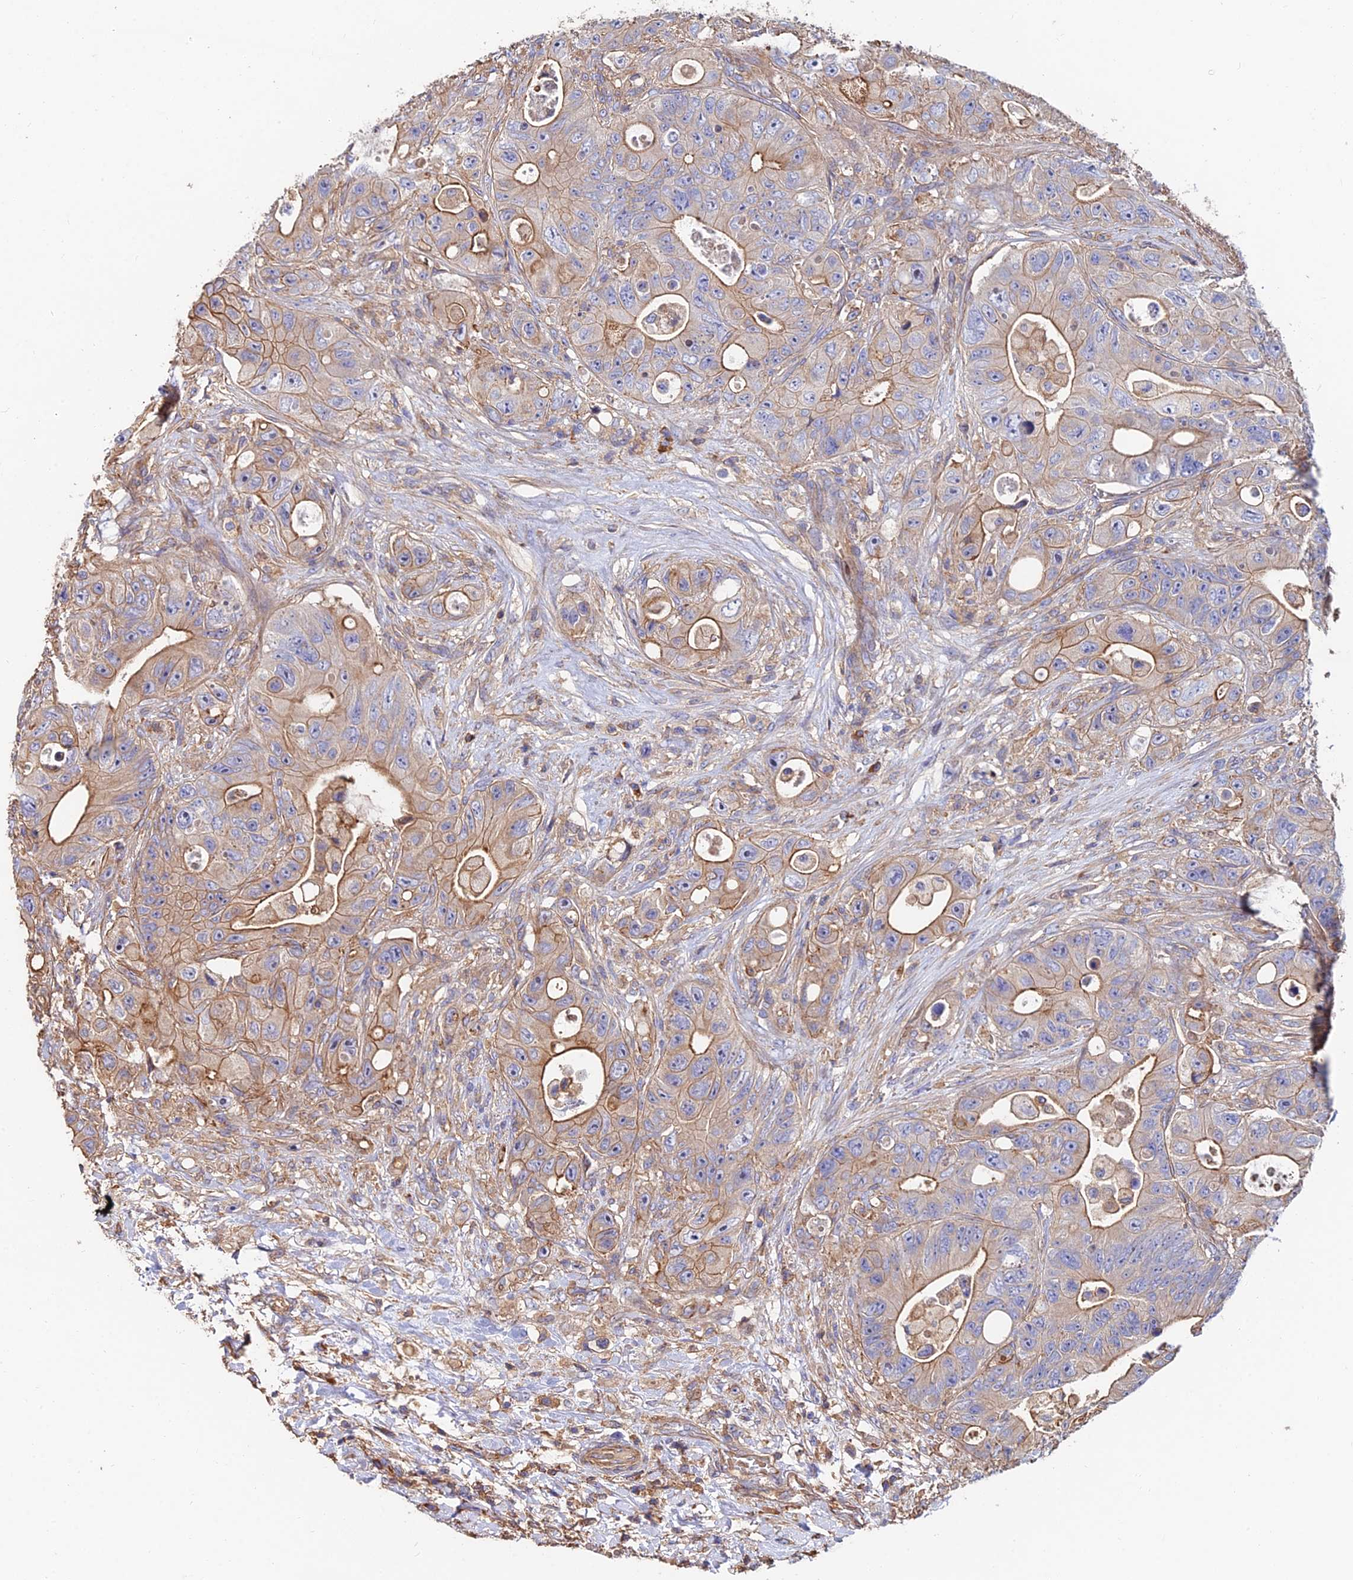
{"staining": {"intensity": "moderate", "quantity": "25%-75%", "location": "cytoplasmic/membranous"}, "tissue": "colorectal cancer", "cell_type": "Tumor cells", "image_type": "cancer", "snomed": [{"axis": "morphology", "description": "Adenocarcinoma, NOS"}, {"axis": "topography", "description": "Colon"}], "caption": "This is a histology image of immunohistochemistry (IHC) staining of colorectal adenocarcinoma, which shows moderate positivity in the cytoplasmic/membranous of tumor cells.", "gene": "EXT1", "patient": {"sex": "female", "age": 46}}